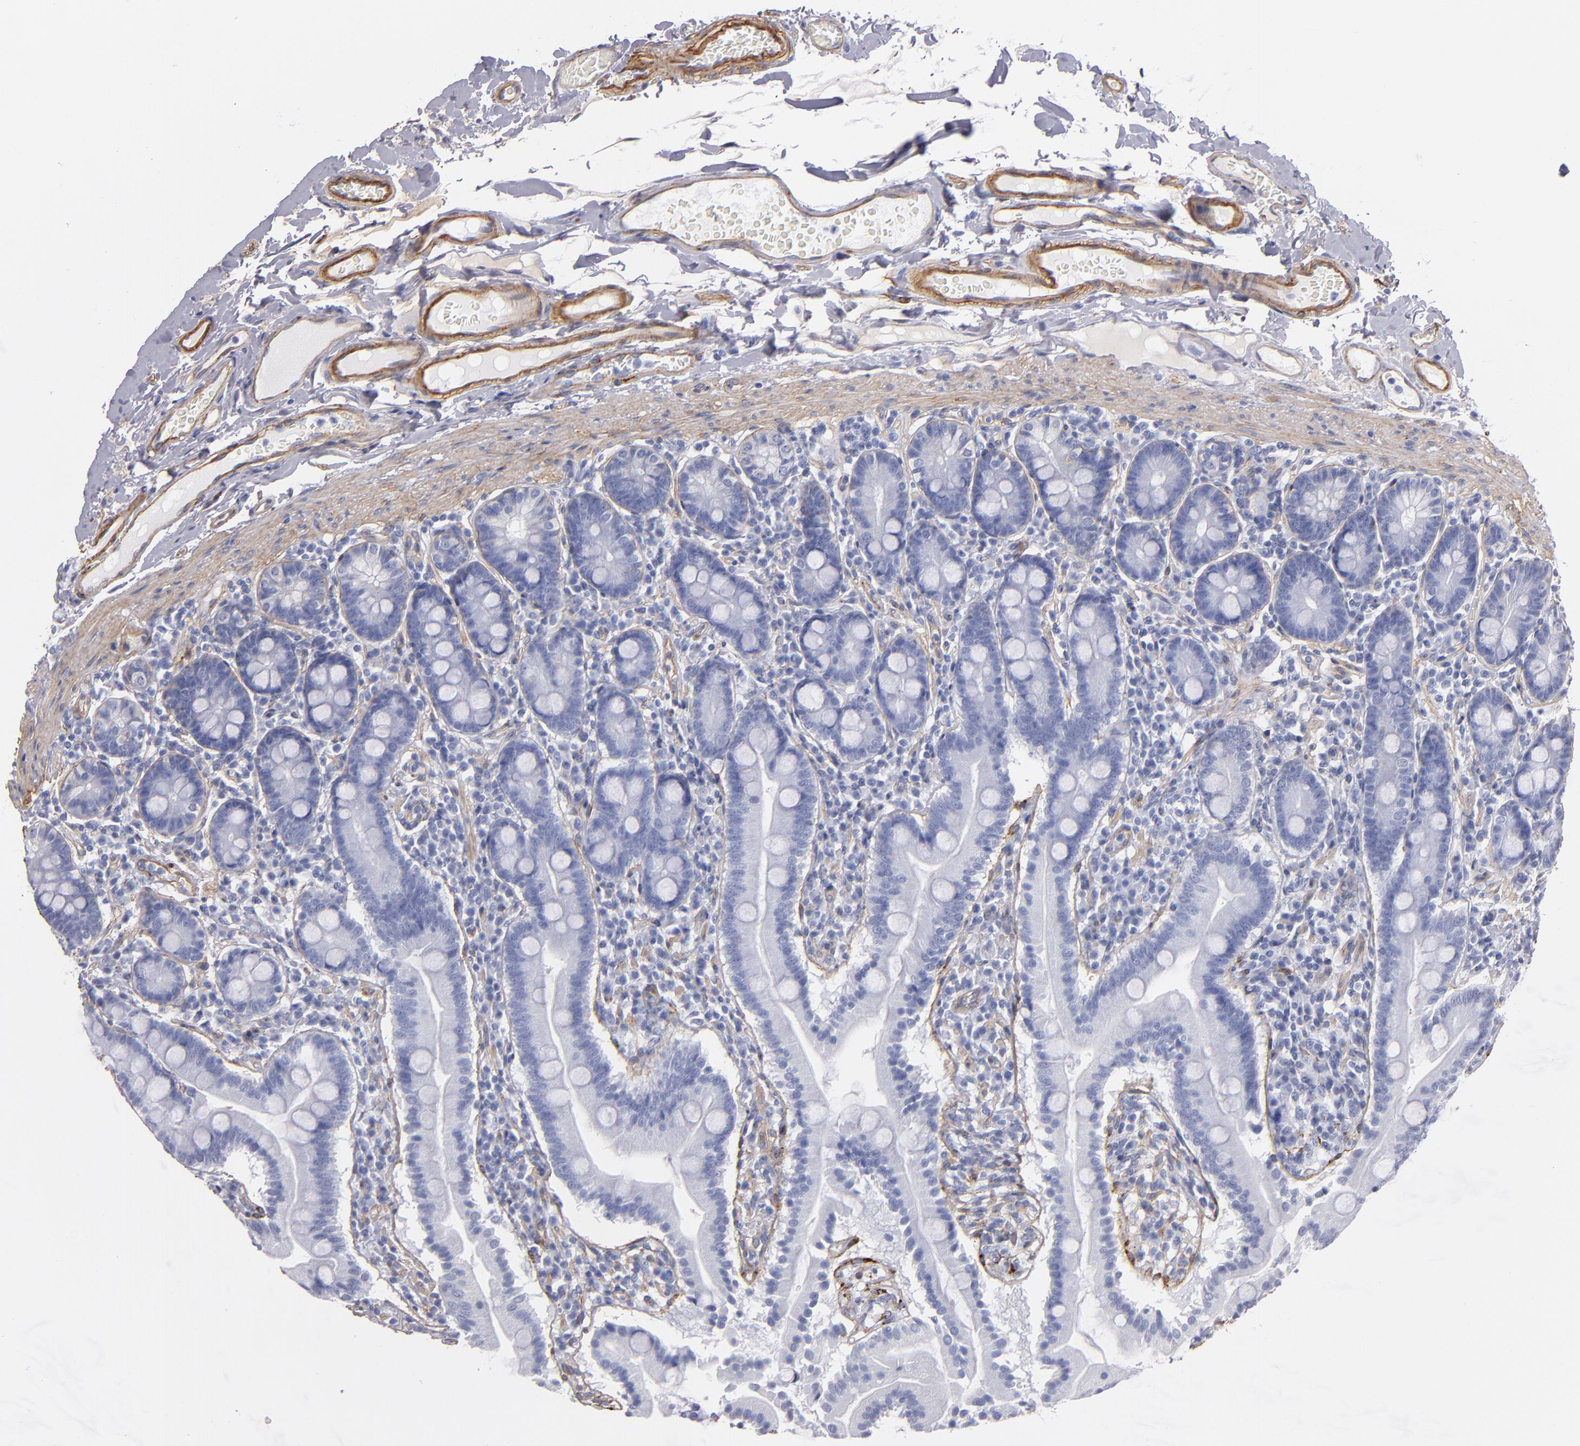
{"staining": {"intensity": "negative", "quantity": "none", "location": "none"}, "tissue": "duodenum", "cell_type": "Glandular cells", "image_type": "normal", "snomed": [{"axis": "morphology", "description": "Normal tissue, NOS"}, {"axis": "topography", "description": "Duodenum"}], "caption": "Human duodenum stained for a protein using immunohistochemistry (IHC) displays no positivity in glandular cells.", "gene": "LAMC1", "patient": {"sex": "male", "age": 50}}